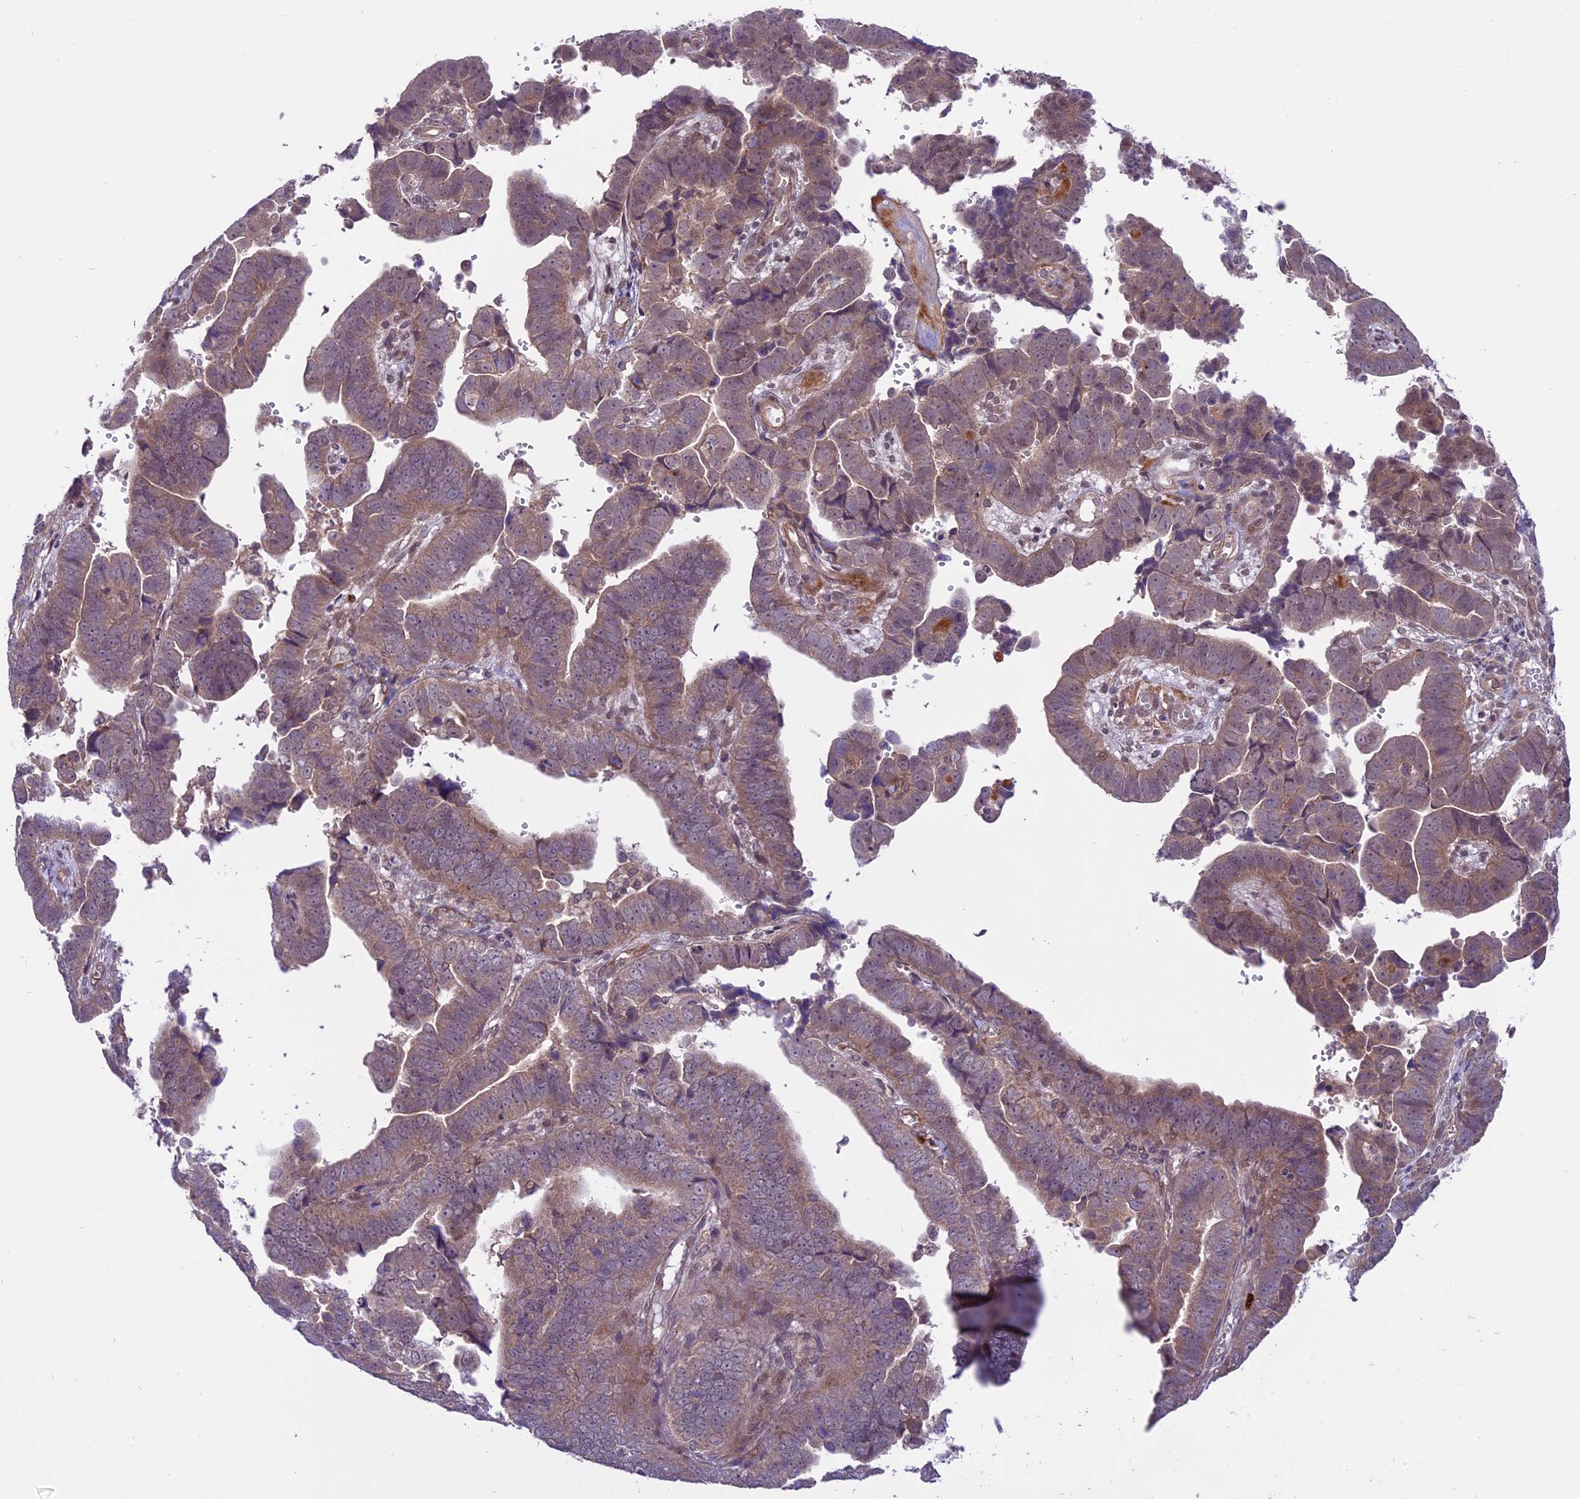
{"staining": {"intensity": "weak", "quantity": "25%-75%", "location": "cytoplasmic/membranous"}, "tissue": "endometrial cancer", "cell_type": "Tumor cells", "image_type": "cancer", "snomed": [{"axis": "morphology", "description": "Adenocarcinoma, NOS"}, {"axis": "topography", "description": "Endometrium"}], "caption": "The immunohistochemical stain shows weak cytoplasmic/membranous positivity in tumor cells of endometrial adenocarcinoma tissue.", "gene": "SPRED1", "patient": {"sex": "female", "age": 75}}